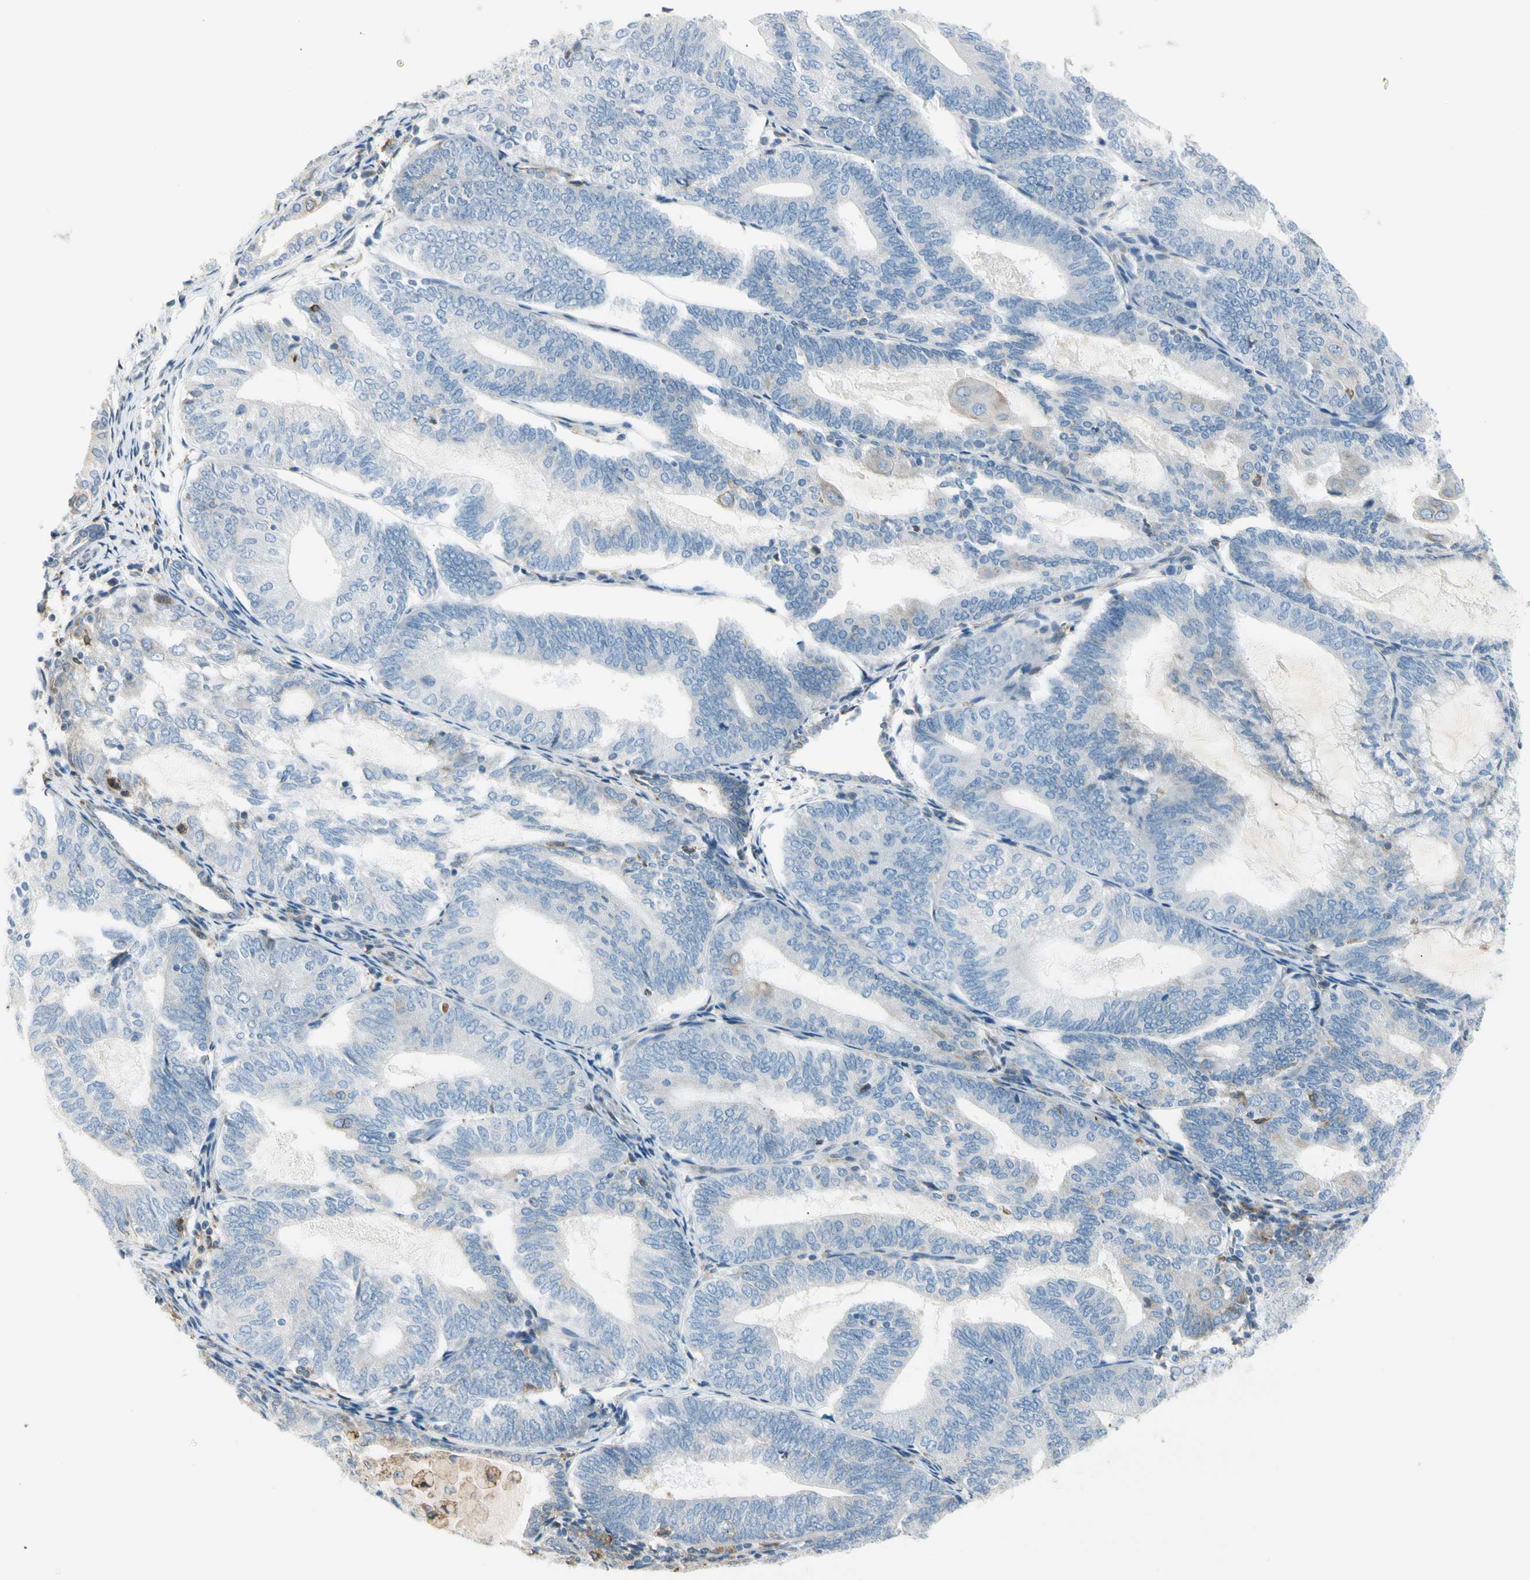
{"staining": {"intensity": "negative", "quantity": "none", "location": "none"}, "tissue": "endometrial cancer", "cell_type": "Tumor cells", "image_type": "cancer", "snomed": [{"axis": "morphology", "description": "Adenocarcinoma, NOS"}, {"axis": "topography", "description": "Endometrium"}], "caption": "Human endometrial cancer (adenocarcinoma) stained for a protein using IHC exhibits no positivity in tumor cells.", "gene": "TNFSF11", "patient": {"sex": "female", "age": 81}}